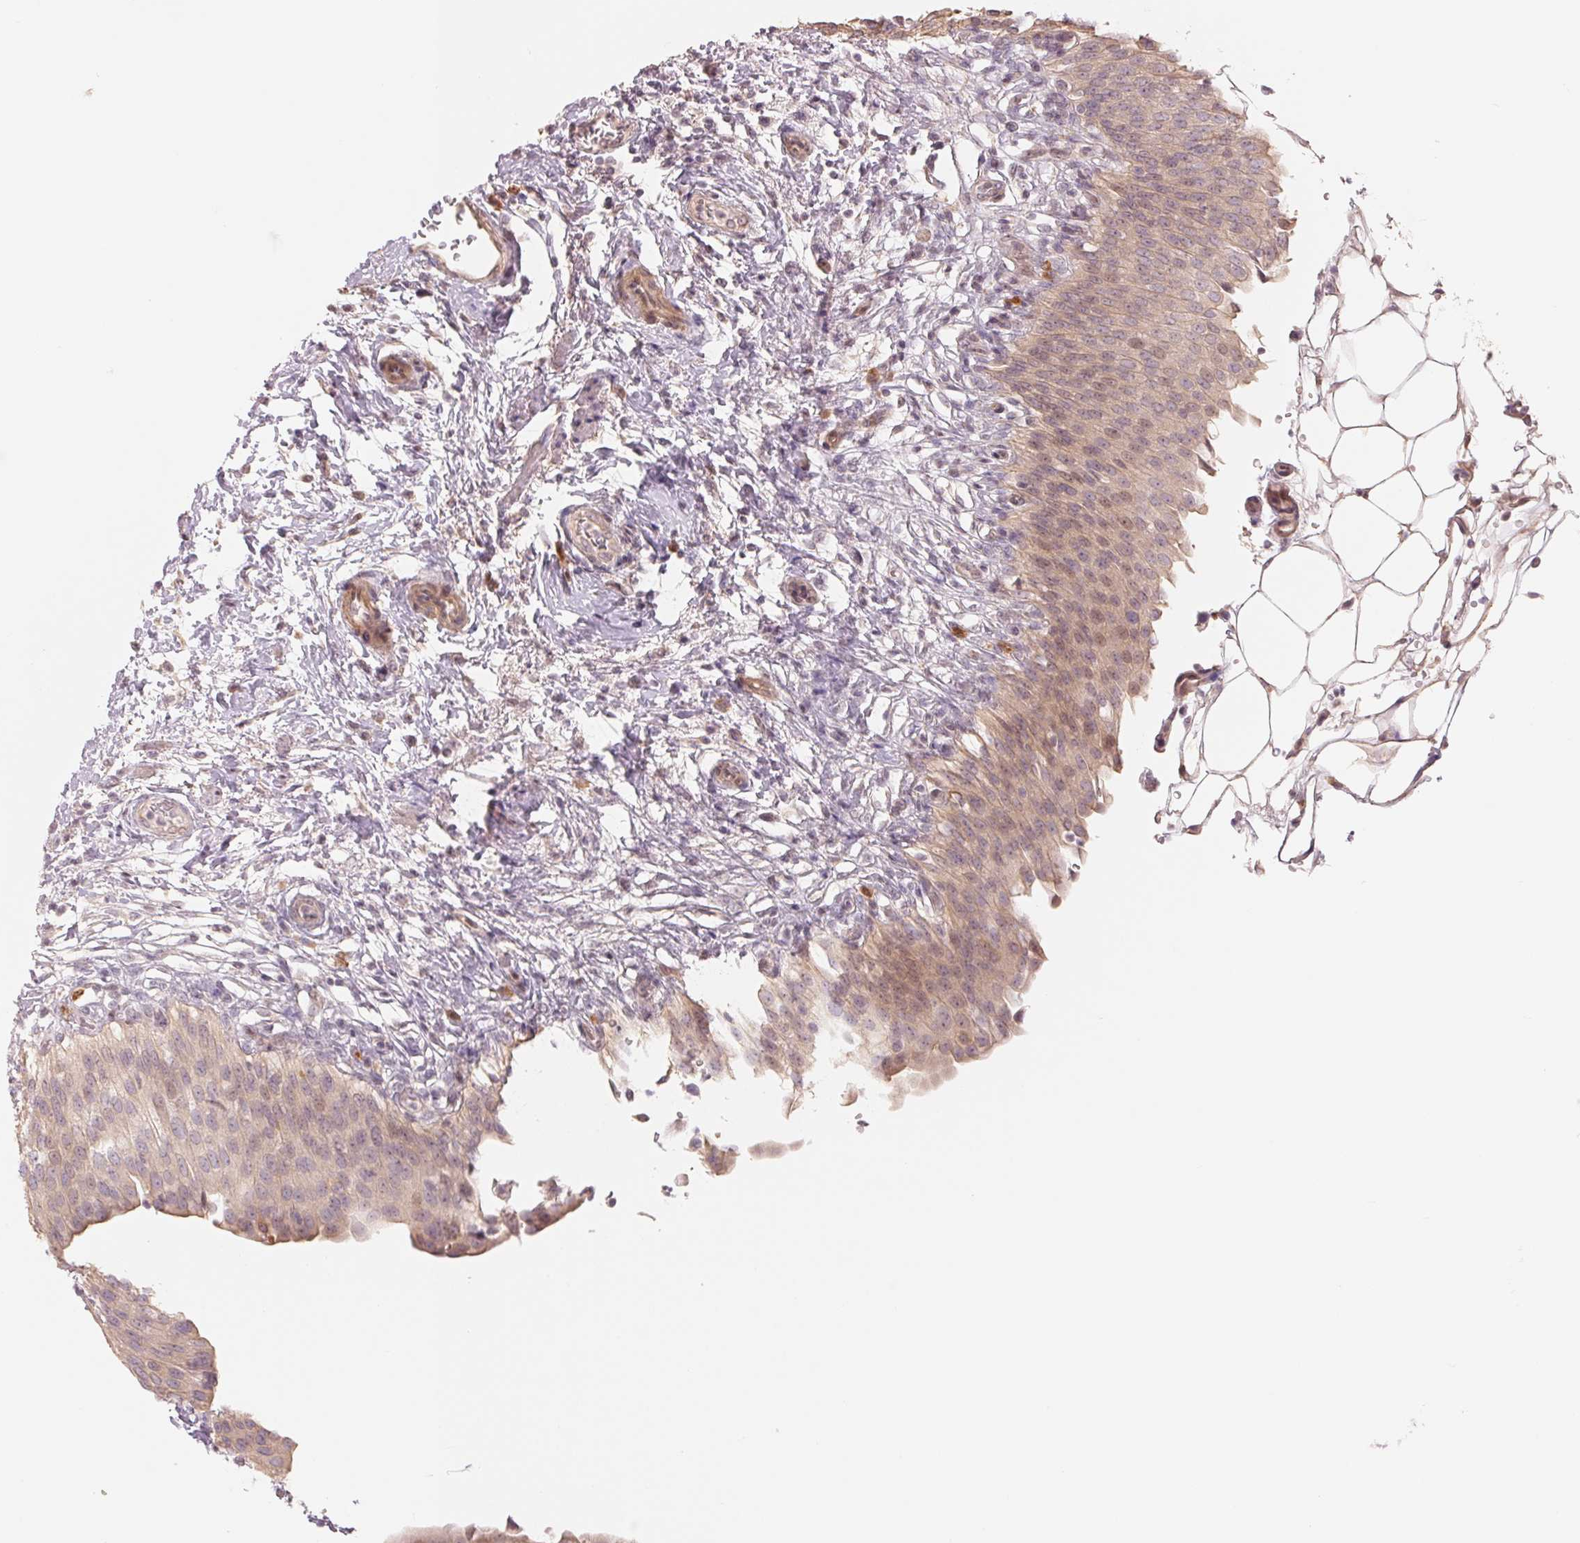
{"staining": {"intensity": "weak", "quantity": "25%-75%", "location": "cytoplasmic/membranous,nuclear"}, "tissue": "urinary bladder", "cell_type": "Urothelial cells", "image_type": "normal", "snomed": [{"axis": "morphology", "description": "Normal tissue, NOS"}, {"axis": "topography", "description": "Urinary bladder"}, {"axis": "topography", "description": "Peripheral nerve tissue"}], "caption": "Immunohistochemical staining of benign urinary bladder shows low levels of weak cytoplasmic/membranous,nuclear expression in approximately 25%-75% of urothelial cells. Nuclei are stained in blue.", "gene": "DENND2C", "patient": {"sex": "female", "age": 60}}